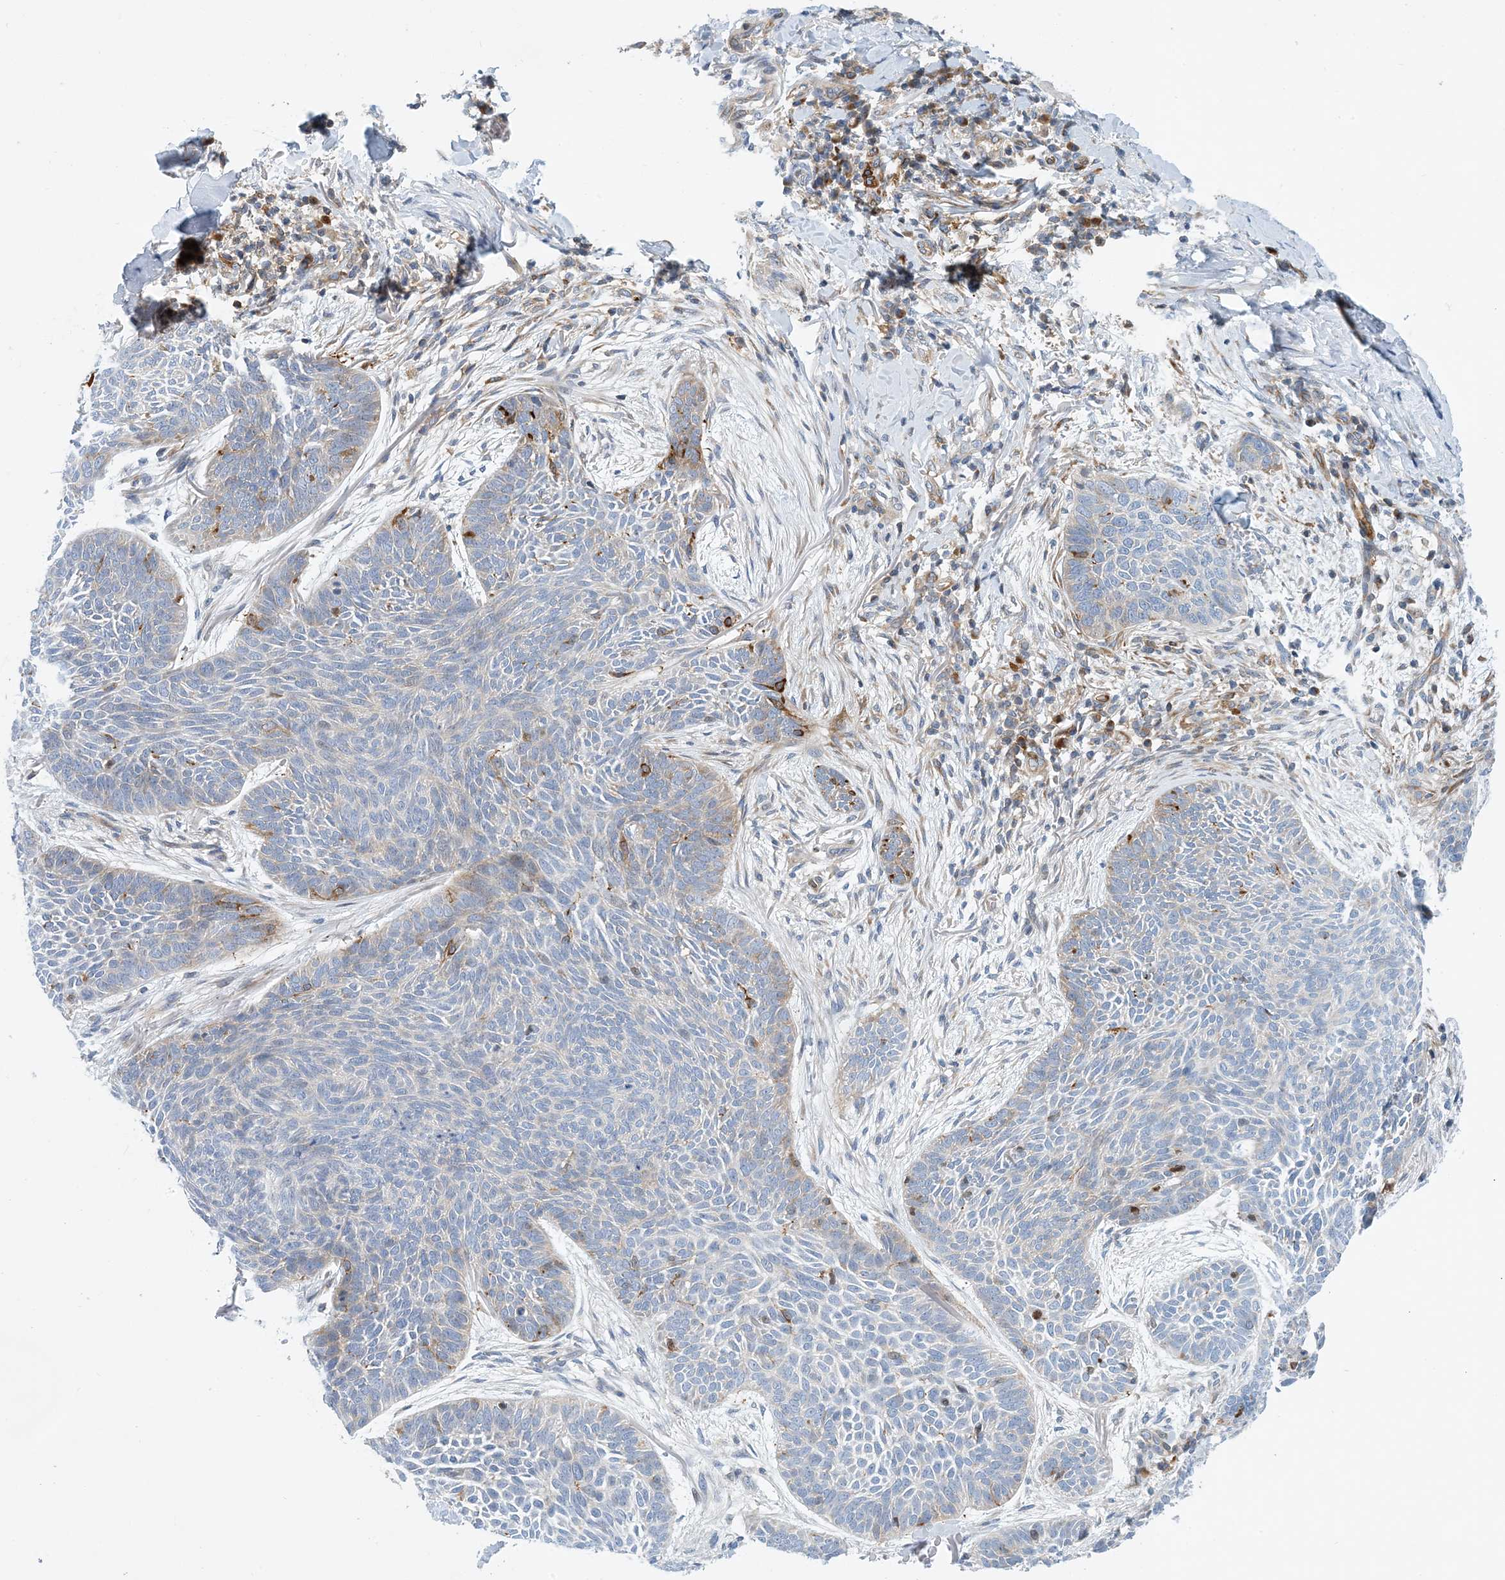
{"staining": {"intensity": "negative", "quantity": "none", "location": "none"}, "tissue": "skin cancer", "cell_type": "Tumor cells", "image_type": "cancer", "snomed": [{"axis": "morphology", "description": "Basal cell carcinoma"}, {"axis": "topography", "description": "Skin"}], "caption": "An image of skin basal cell carcinoma stained for a protein shows no brown staining in tumor cells.", "gene": "PCDHA2", "patient": {"sex": "male", "age": 85}}